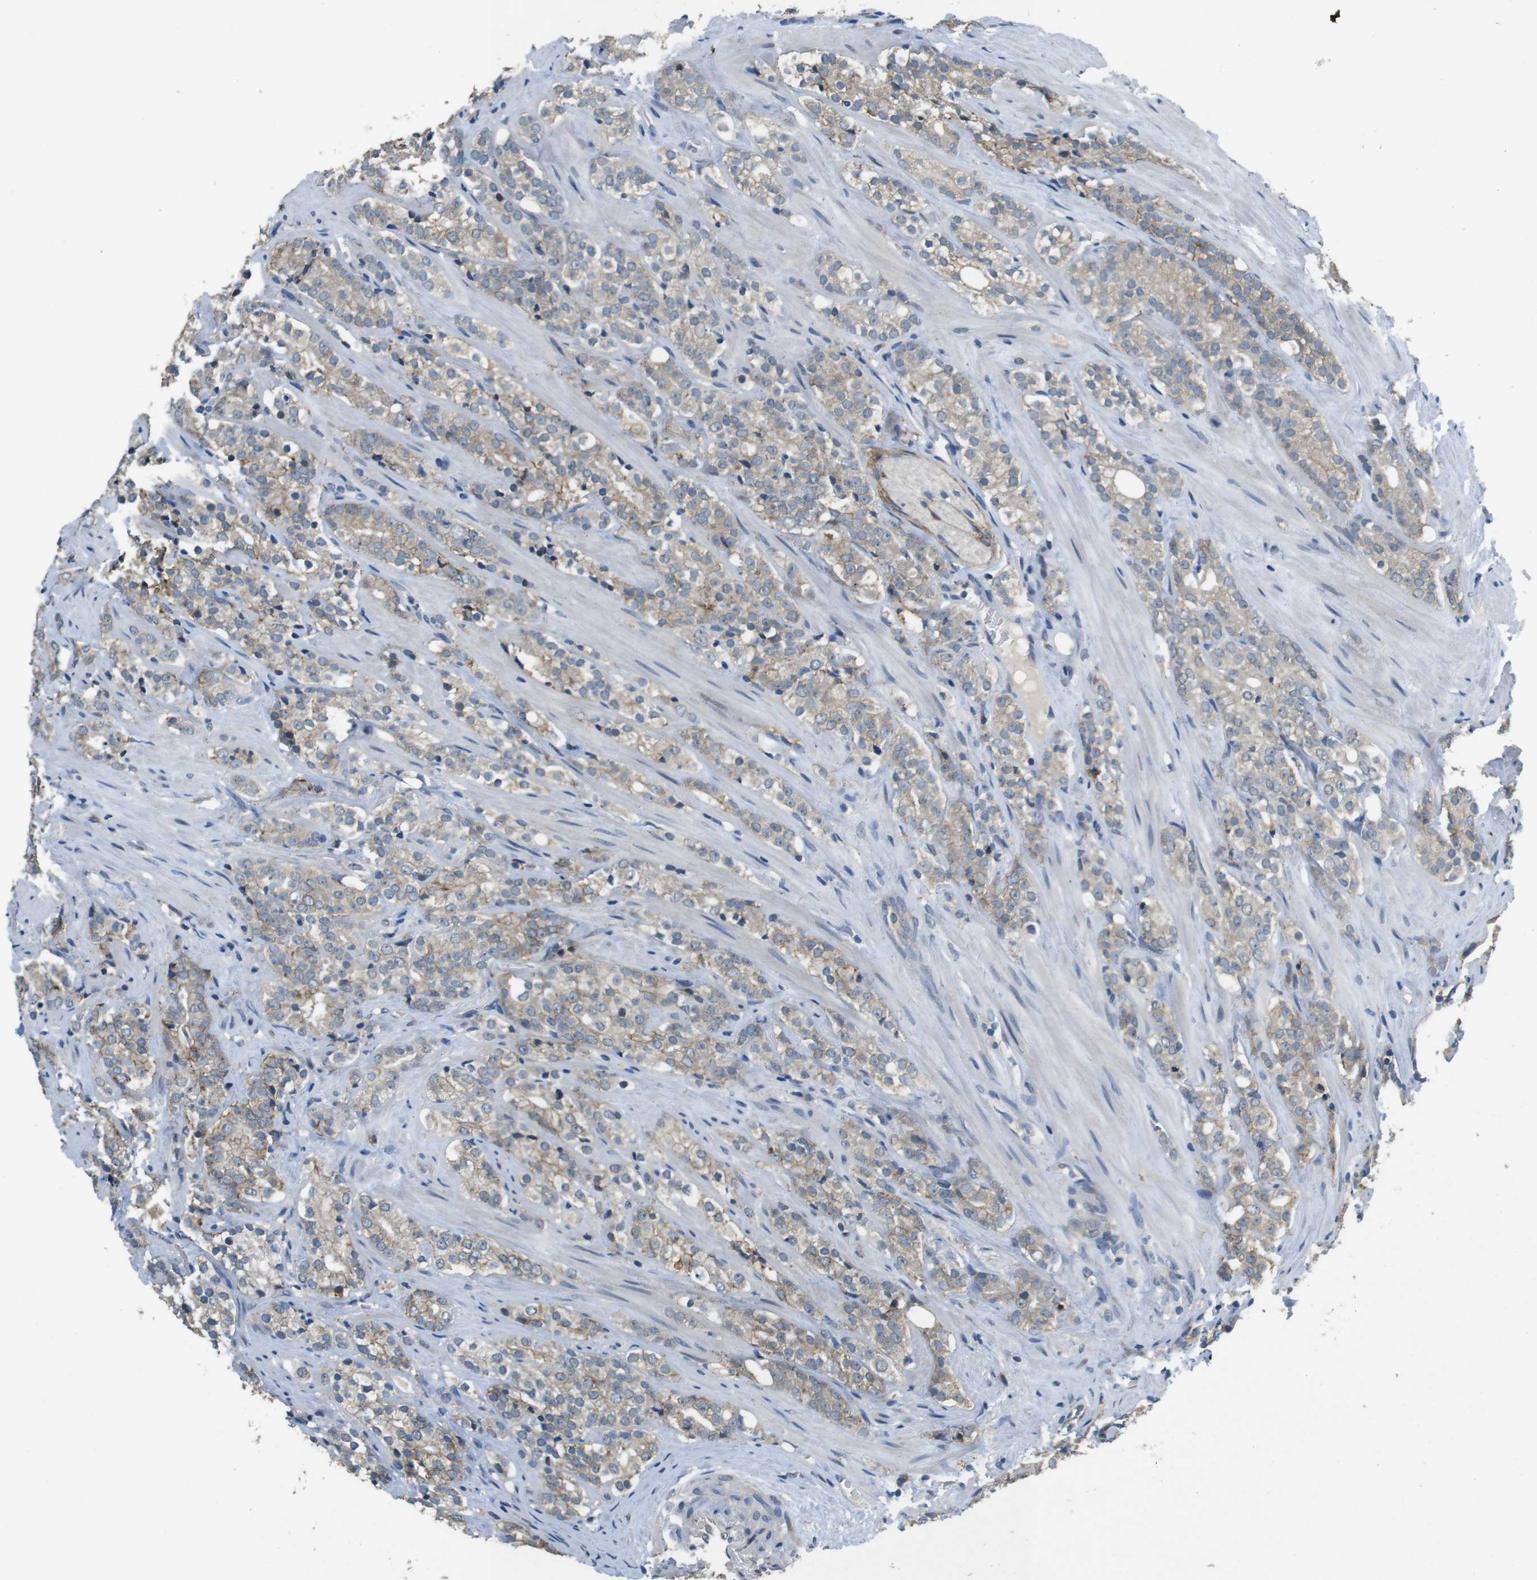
{"staining": {"intensity": "weak", "quantity": ">75%", "location": "cytoplasmic/membranous"}, "tissue": "prostate cancer", "cell_type": "Tumor cells", "image_type": "cancer", "snomed": [{"axis": "morphology", "description": "Adenocarcinoma, High grade"}, {"axis": "topography", "description": "Prostate"}], "caption": "DAB immunohistochemical staining of human prostate cancer exhibits weak cytoplasmic/membranous protein expression in approximately >75% of tumor cells. (brown staining indicates protein expression, while blue staining denotes nuclei).", "gene": "CLDN7", "patient": {"sex": "male", "age": 71}}